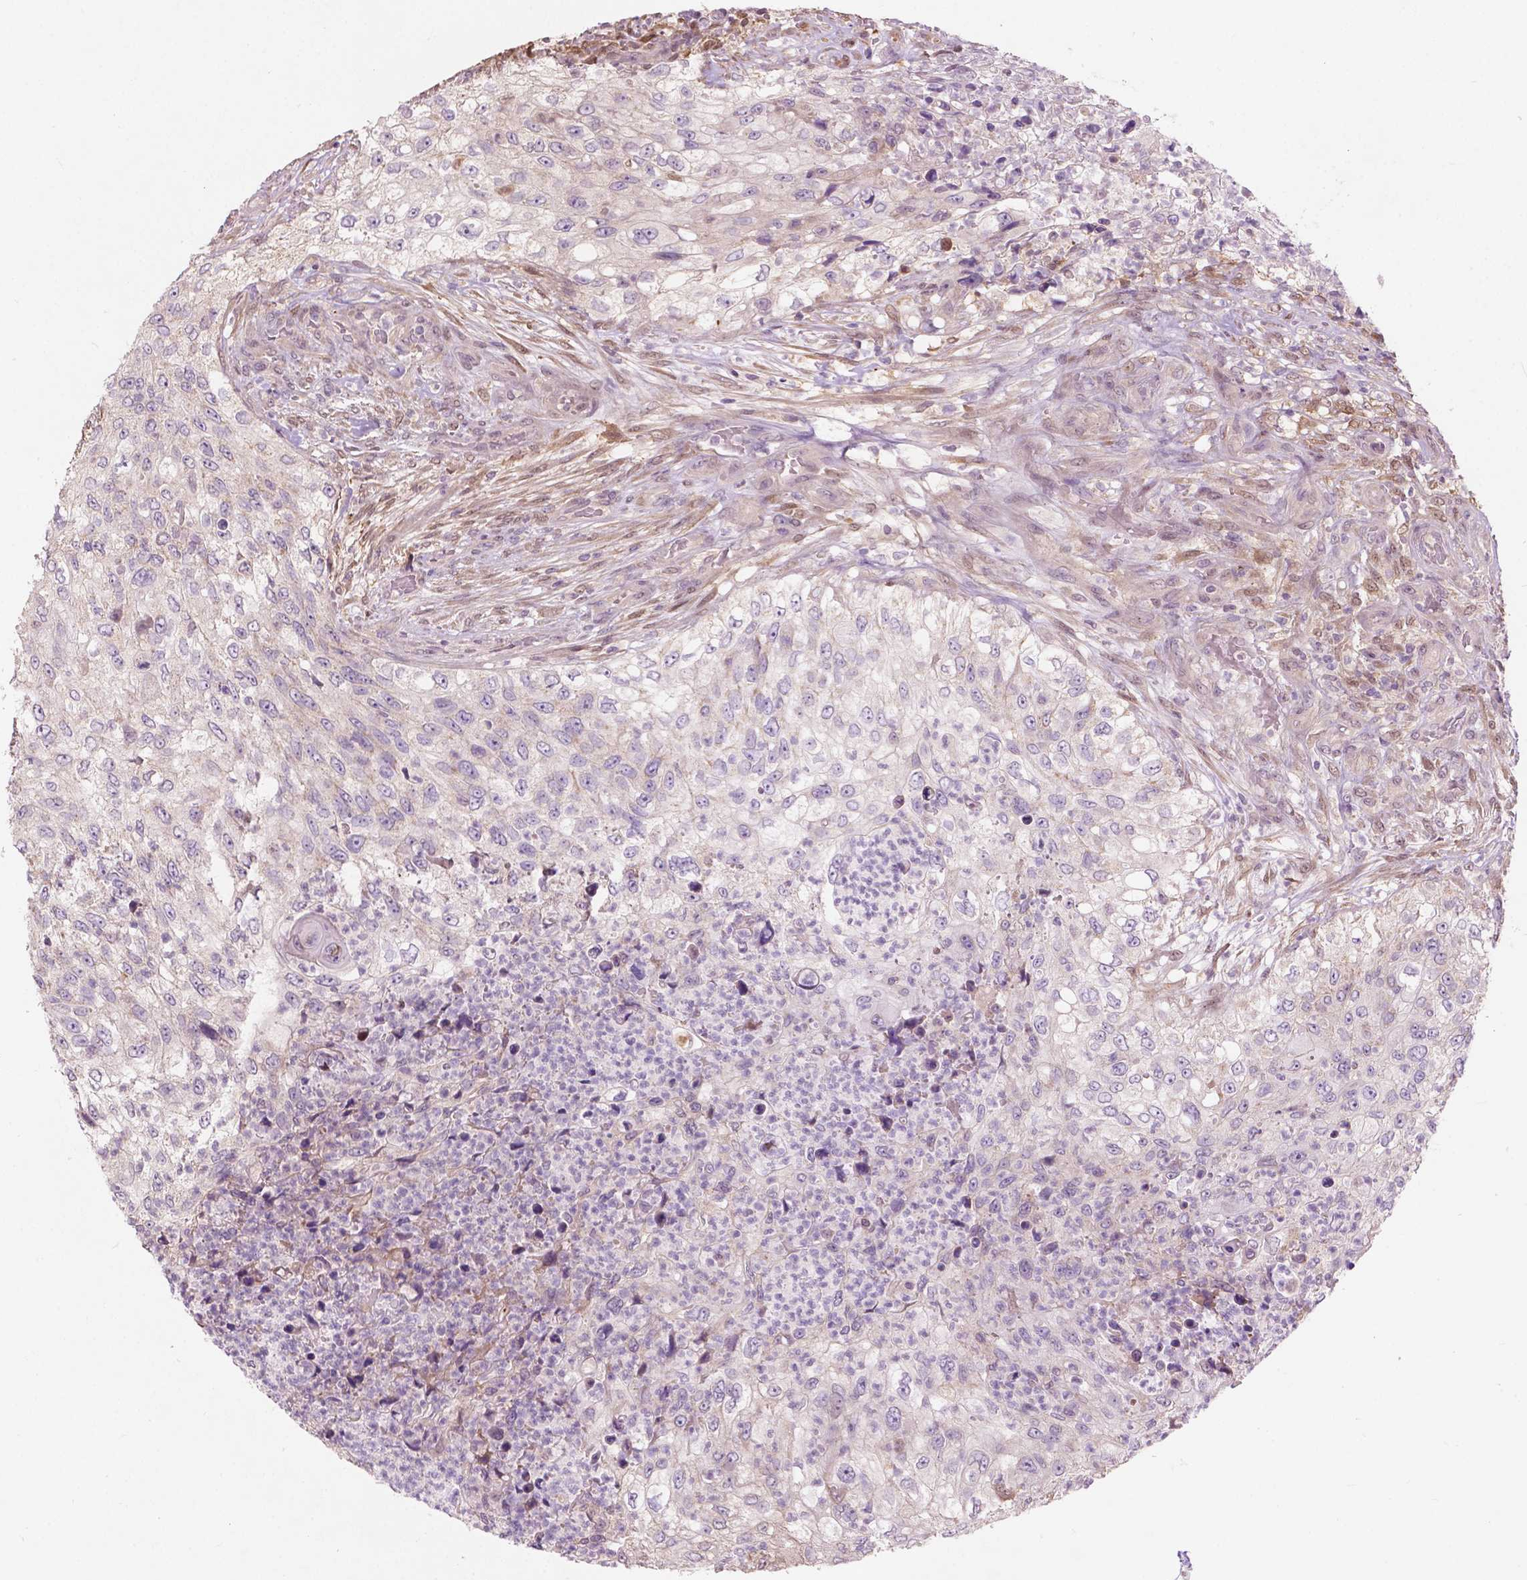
{"staining": {"intensity": "negative", "quantity": "none", "location": "none"}, "tissue": "urothelial cancer", "cell_type": "Tumor cells", "image_type": "cancer", "snomed": [{"axis": "morphology", "description": "Urothelial carcinoma, High grade"}, {"axis": "topography", "description": "Urinary bladder"}], "caption": "DAB (3,3'-diaminobenzidine) immunohistochemical staining of urothelial cancer displays no significant positivity in tumor cells.", "gene": "GPR37", "patient": {"sex": "female", "age": 60}}